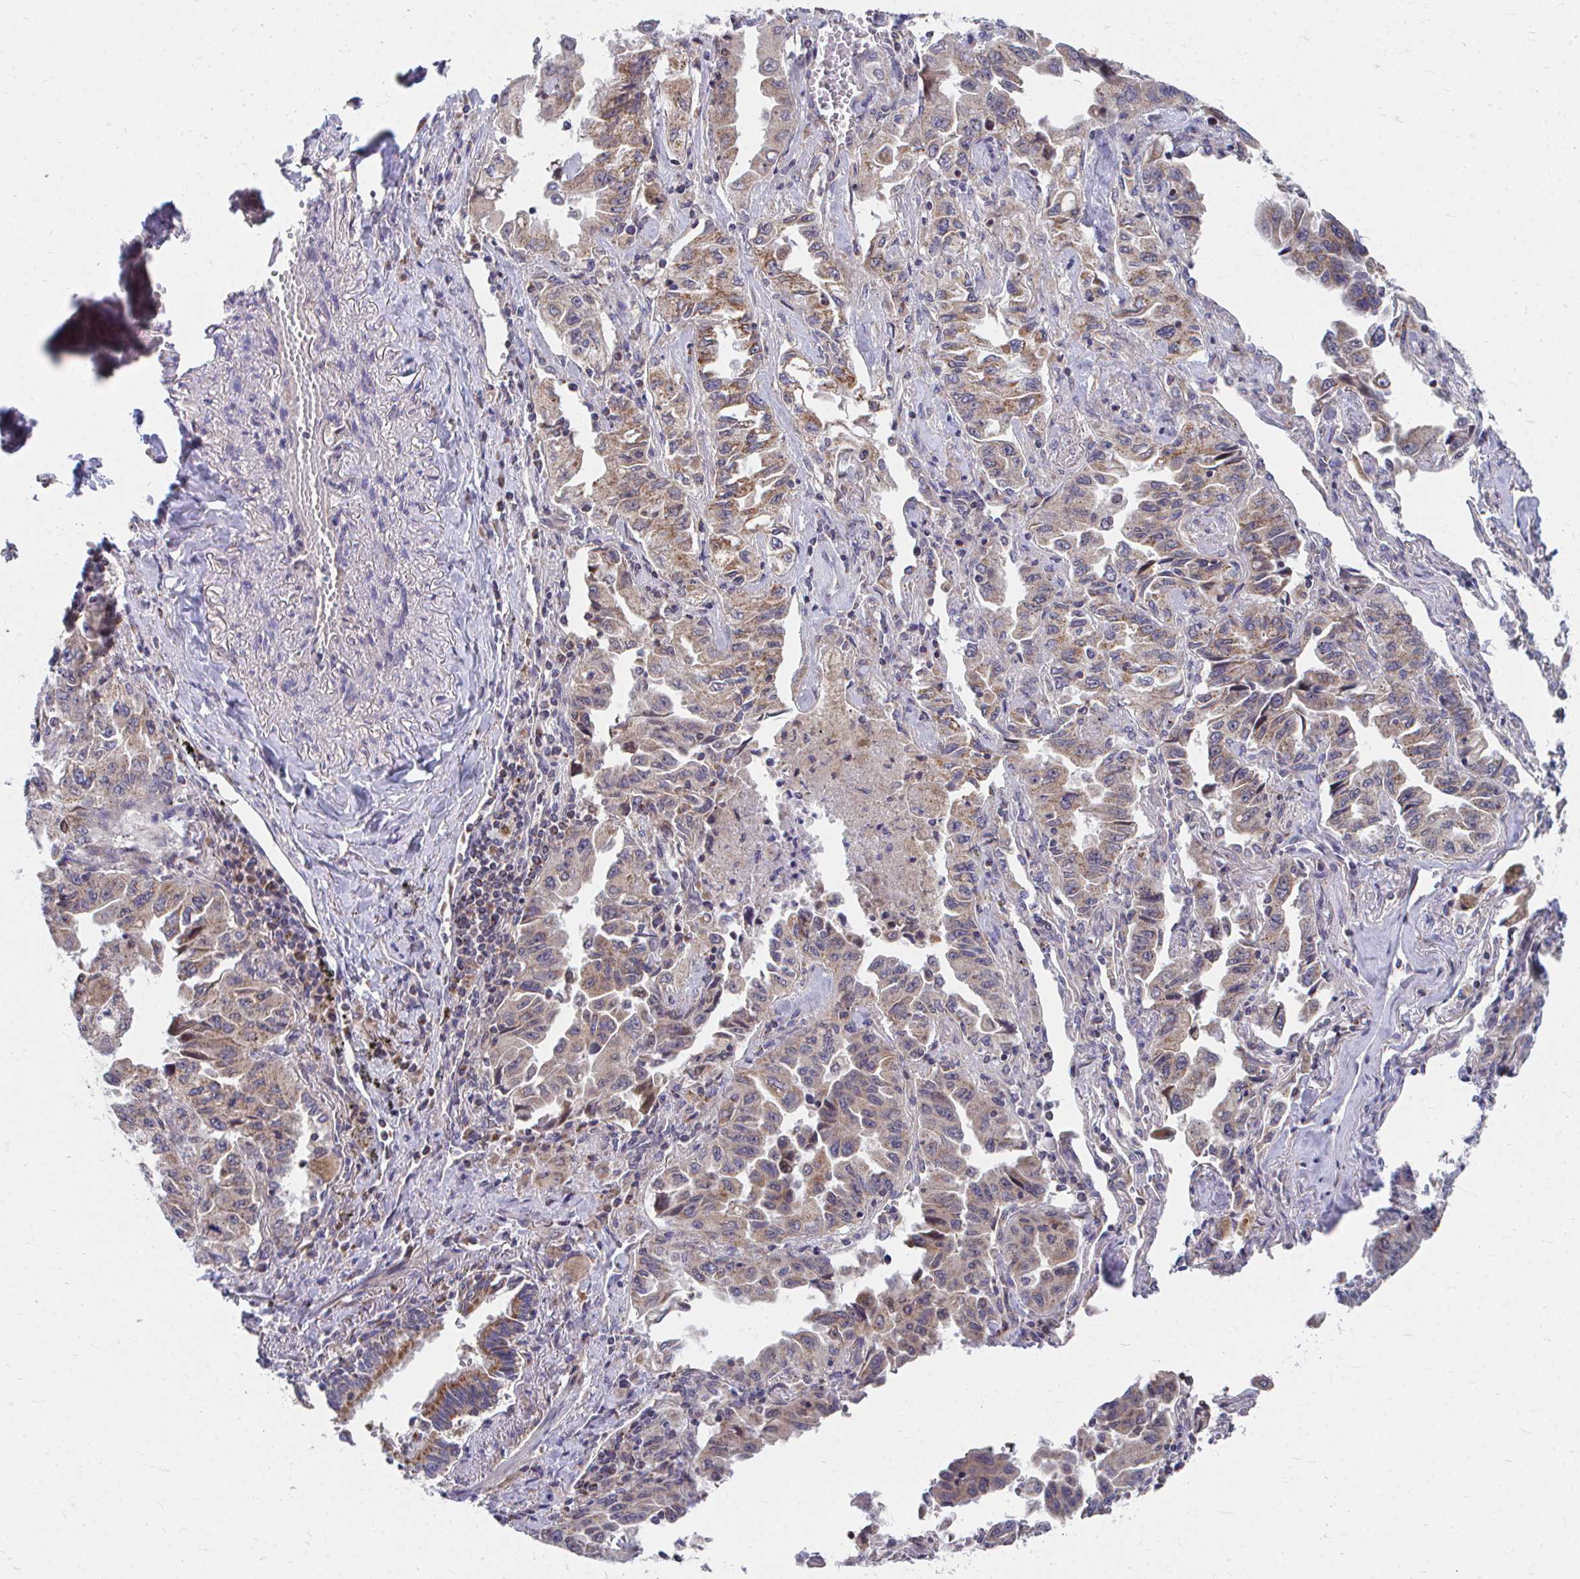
{"staining": {"intensity": "moderate", "quantity": "25%-75%", "location": "cytoplasmic/membranous"}, "tissue": "lung cancer", "cell_type": "Tumor cells", "image_type": "cancer", "snomed": [{"axis": "morphology", "description": "Adenocarcinoma, NOS"}, {"axis": "topography", "description": "Lung"}], "caption": "An immunohistochemistry photomicrograph of neoplastic tissue is shown. Protein staining in brown labels moderate cytoplasmic/membranous positivity in adenocarcinoma (lung) within tumor cells.", "gene": "PEX3", "patient": {"sex": "female", "age": 51}}